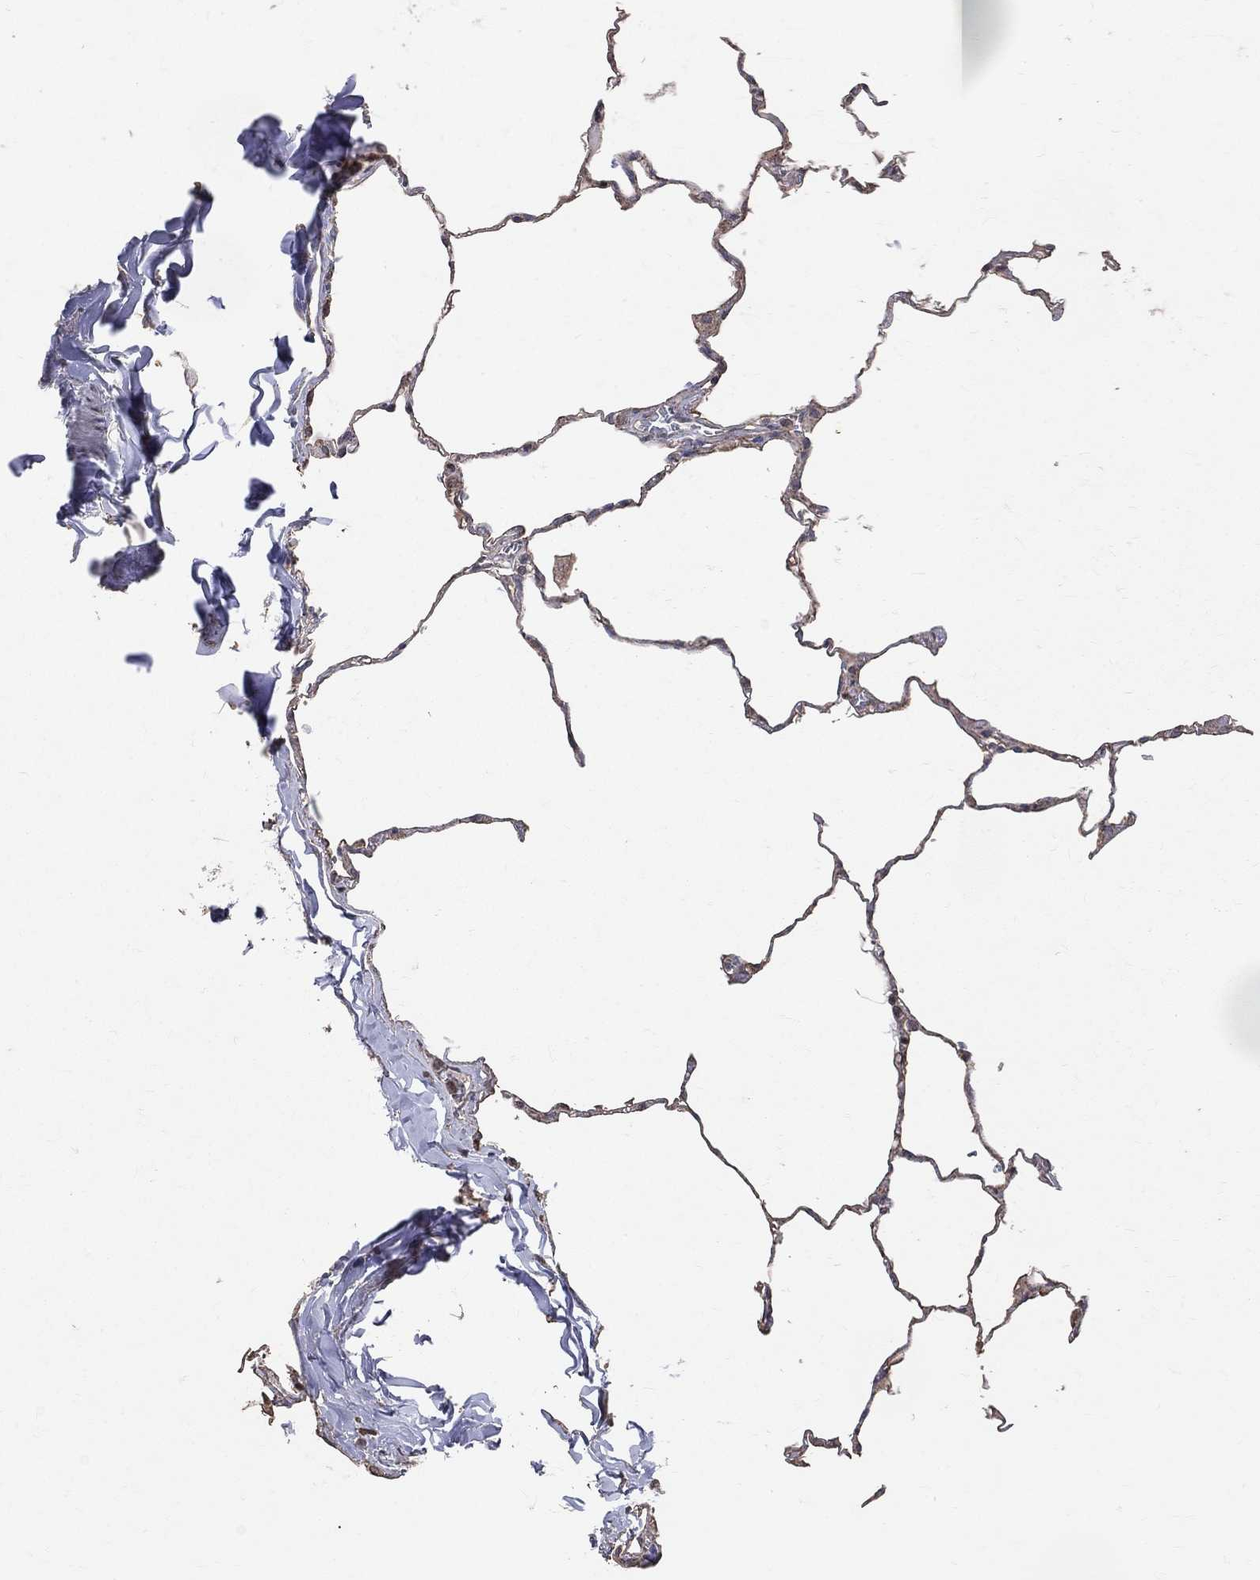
{"staining": {"intensity": "negative", "quantity": "none", "location": "none"}, "tissue": "lung", "cell_type": "Alveolar cells", "image_type": "normal", "snomed": [{"axis": "morphology", "description": "Normal tissue, NOS"}, {"axis": "morphology", "description": "Adenocarcinoma, metastatic, NOS"}, {"axis": "topography", "description": "Lung"}], "caption": "The image exhibits no significant positivity in alveolar cells of lung. The staining is performed using DAB brown chromogen with nuclei counter-stained in using hematoxylin.", "gene": "LY6K", "patient": {"sex": "male", "age": 45}}